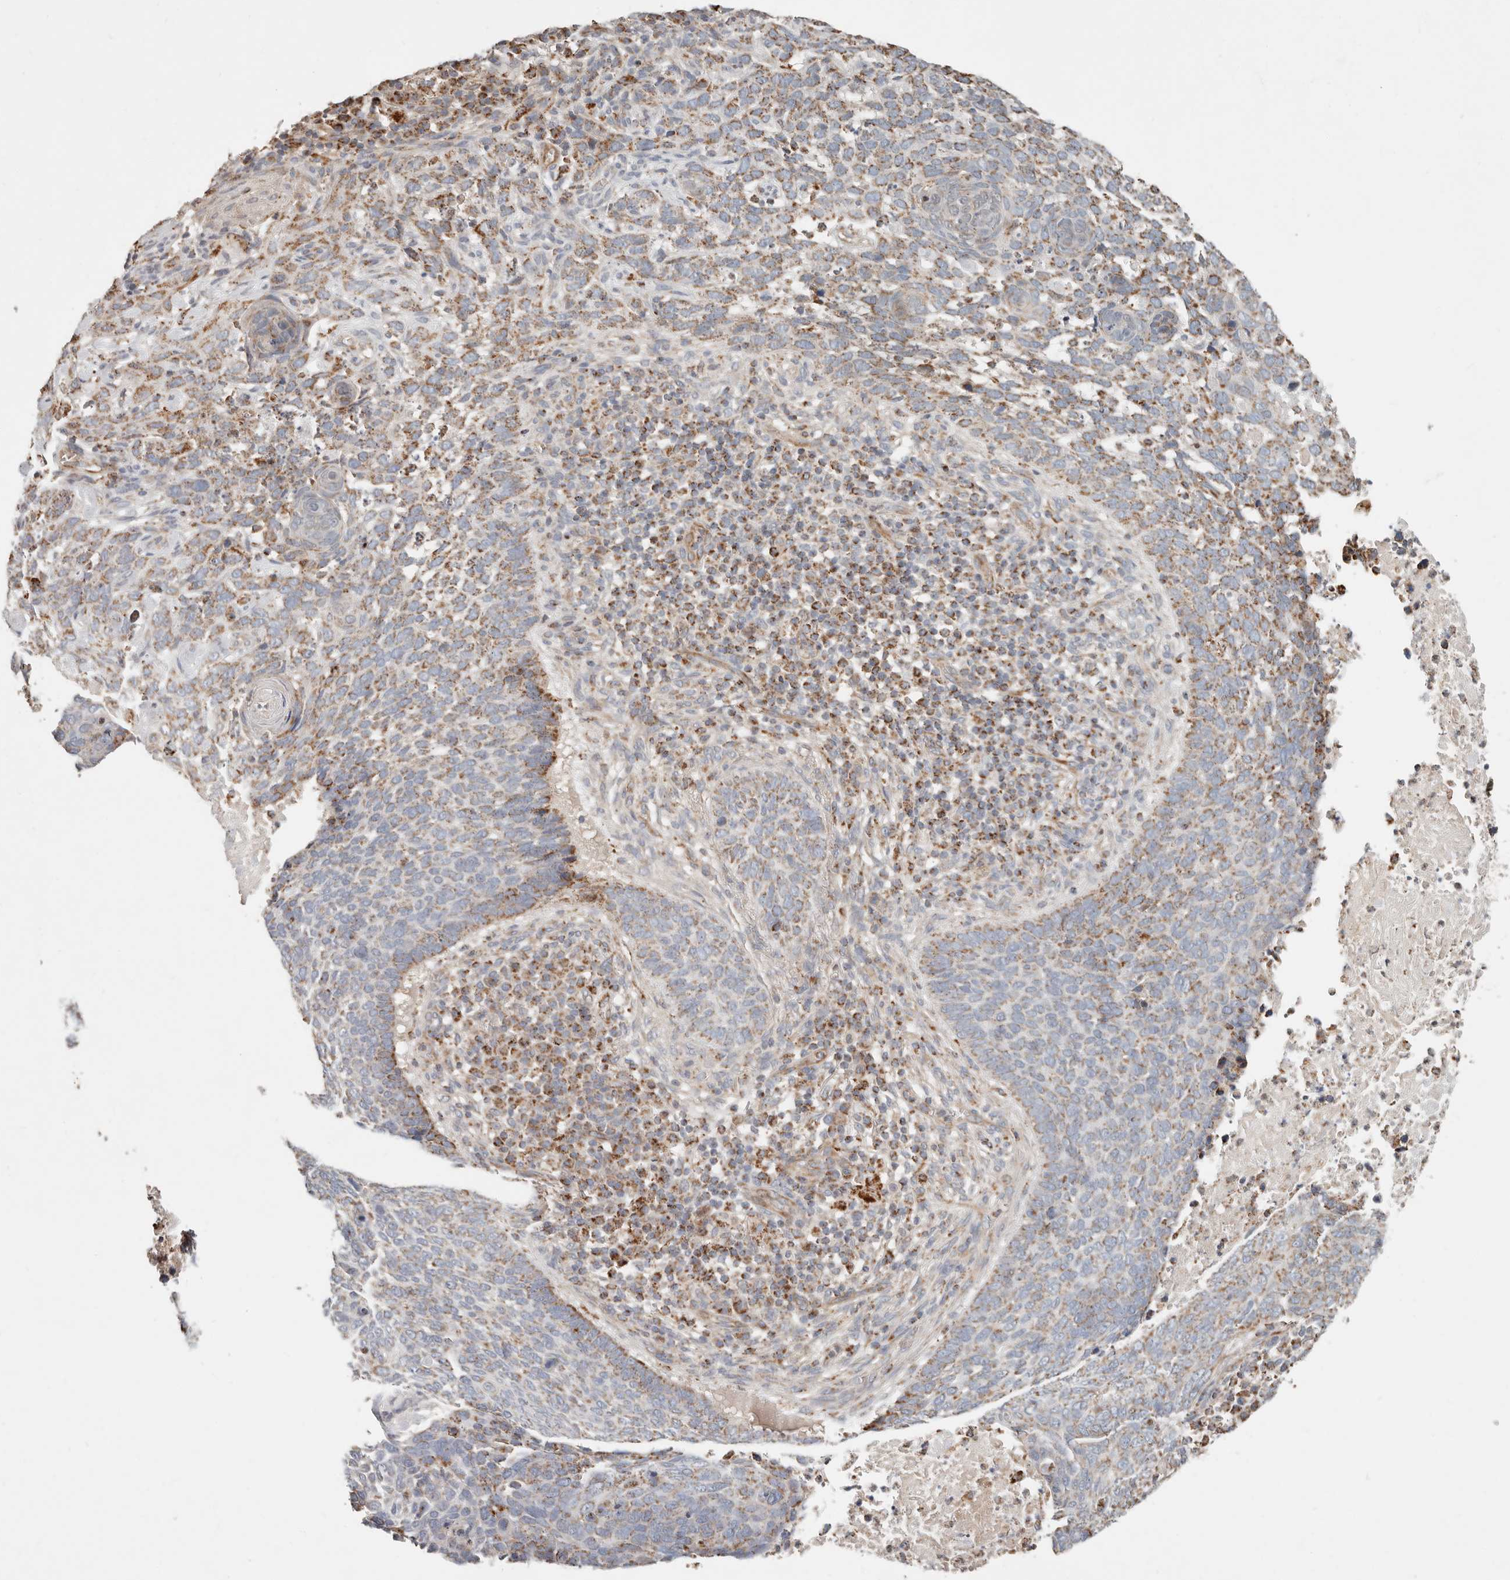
{"staining": {"intensity": "moderate", "quantity": ">75%", "location": "cytoplasmic/membranous"}, "tissue": "skin cancer", "cell_type": "Tumor cells", "image_type": "cancer", "snomed": [{"axis": "morphology", "description": "Basal cell carcinoma"}, {"axis": "topography", "description": "Skin"}], "caption": "Protein staining exhibits moderate cytoplasmic/membranous staining in approximately >75% of tumor cells in skin cancer.", "gene": "ARHGEF10L", "patient": {"sex": "female", "age": 64}}